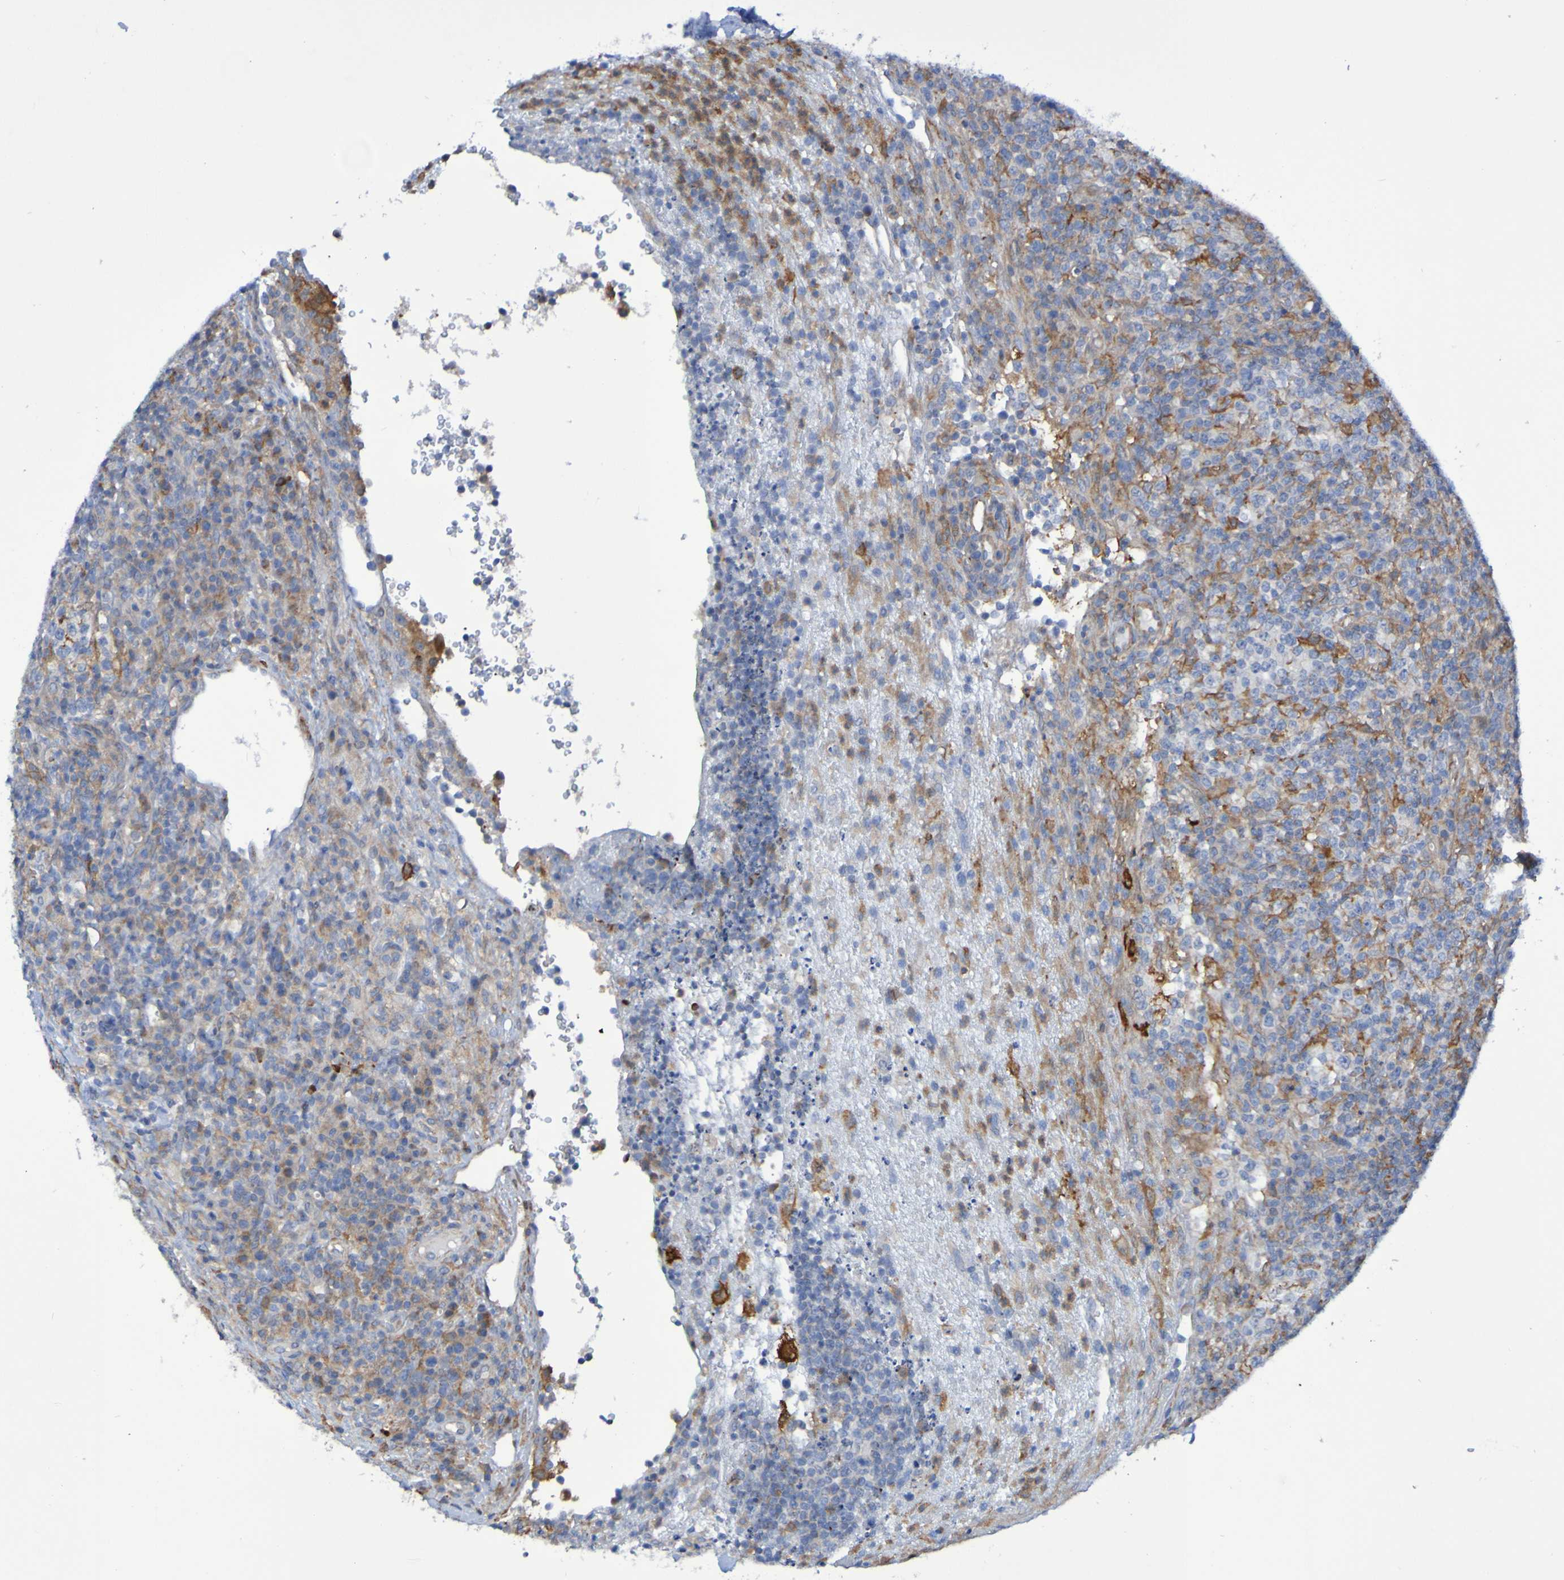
{"staining": {"intensity": "moderate", "quantity": "25%-75%", "location": "cytoplasmic/membranous"}, "tissue": "lymphoma", "cell_type": "Tumor cells", "image_type": "cancer", "snomed": [{"axis": "morphology", "description": "Malignant lymphoma, non-Hodgkin's type, High grade"}, {"axis": "topography", "description": "Lymph node"}], "caption": "Immunohistochemical staining of human lymphoma demonstrates moderate cytoplasmic/membranous protein positivity in approximately 25%-75% of tumor cells.", "gene": "SCRG1", "patient": {"sex": "female", "age": 76}}